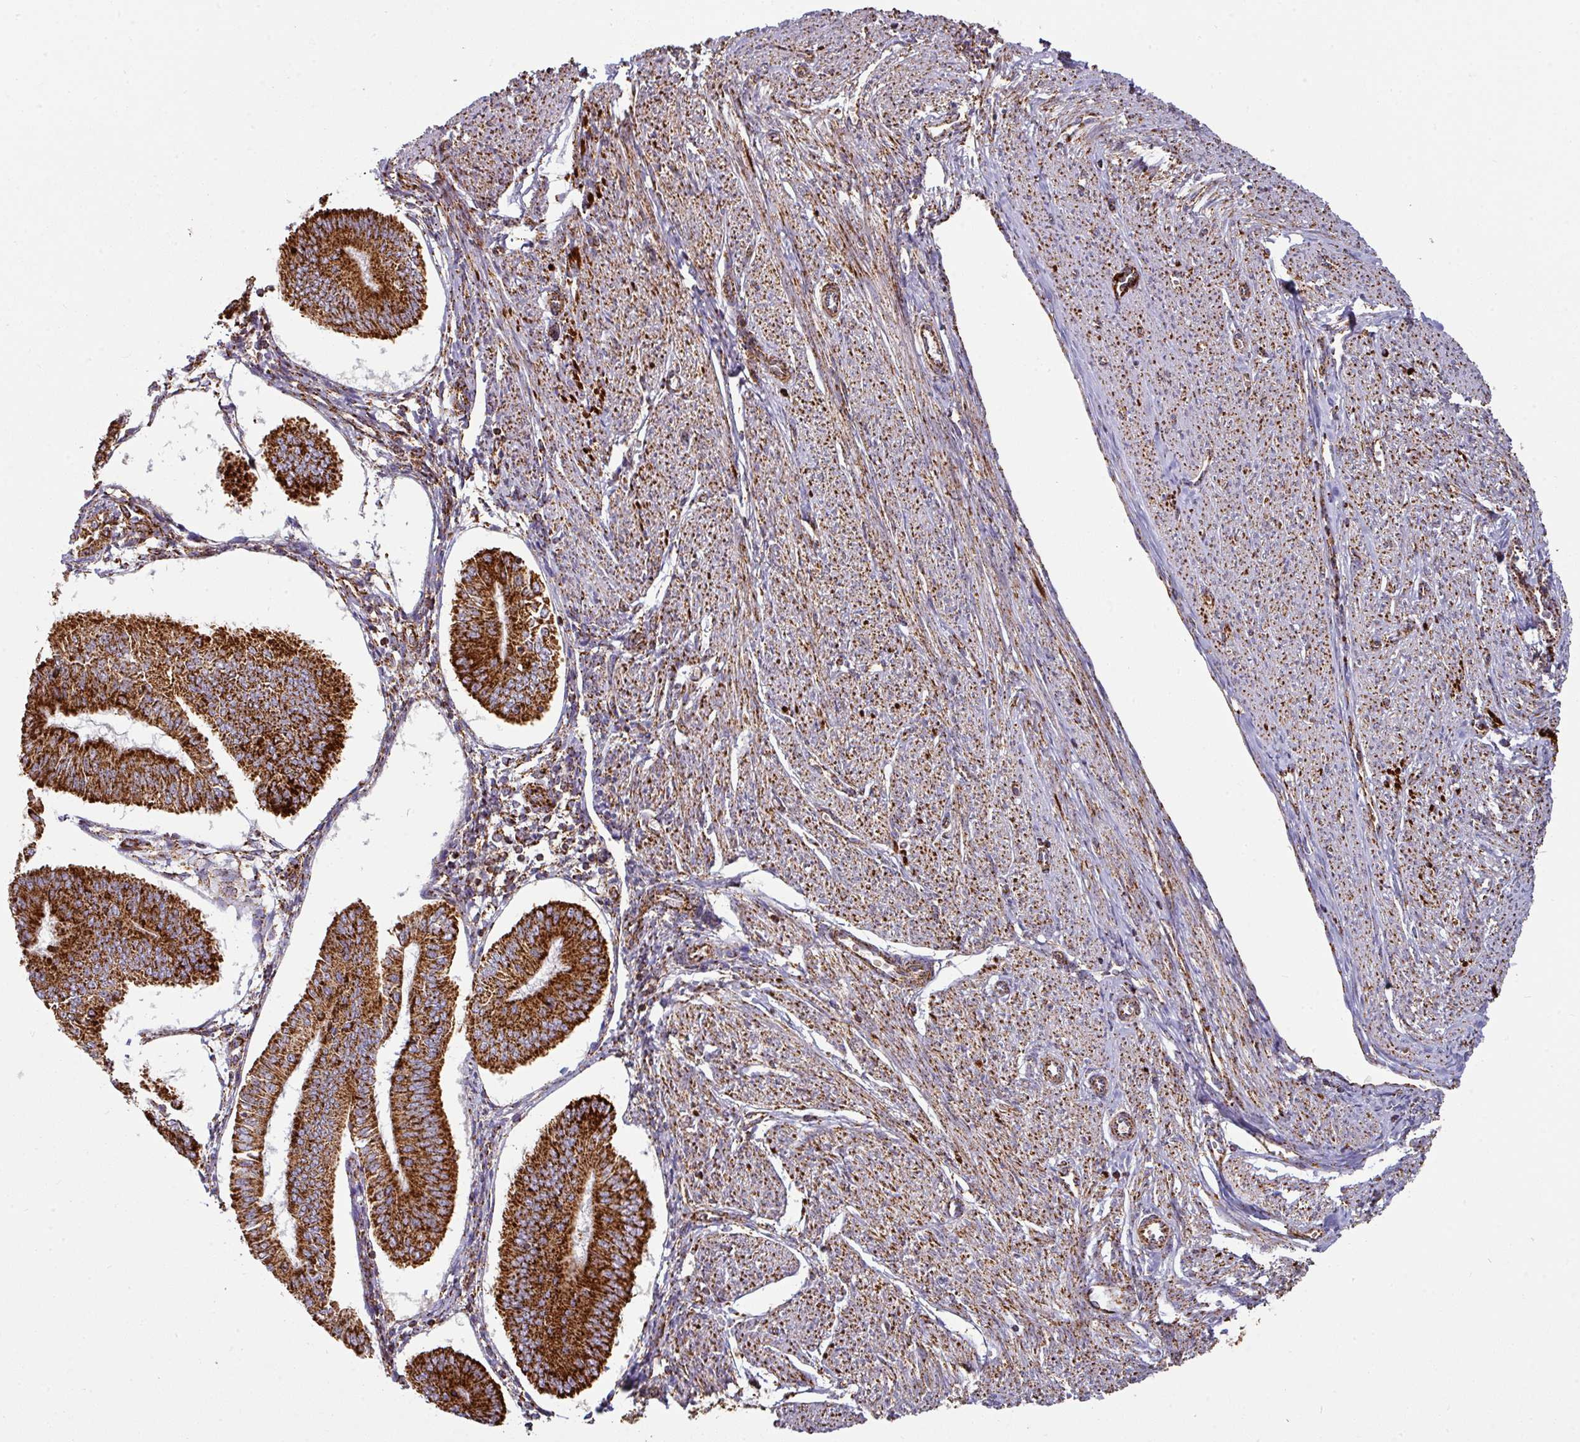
{"staining": {"intensity": "strong", "quantity": ">75%", "location": "cytoplasmic/membranous"}, "tissue": "endometrial cancer", "cell_type": "Tumor cells", "image_type": "cancer", "snomed": [{"axis": "morphology", "description": "Adenocarcinoma, NOS"}, {"axis": "topography", "description": "Endometrium"}], "caption": "Strong cytoplasmic/membranous staining for a protein is present in about >75% of tumor cells of adenocarcinoma (endometrial) using IHC.", "gene": "TRAP1", "patient": {"sex": "female", "age": 58}}